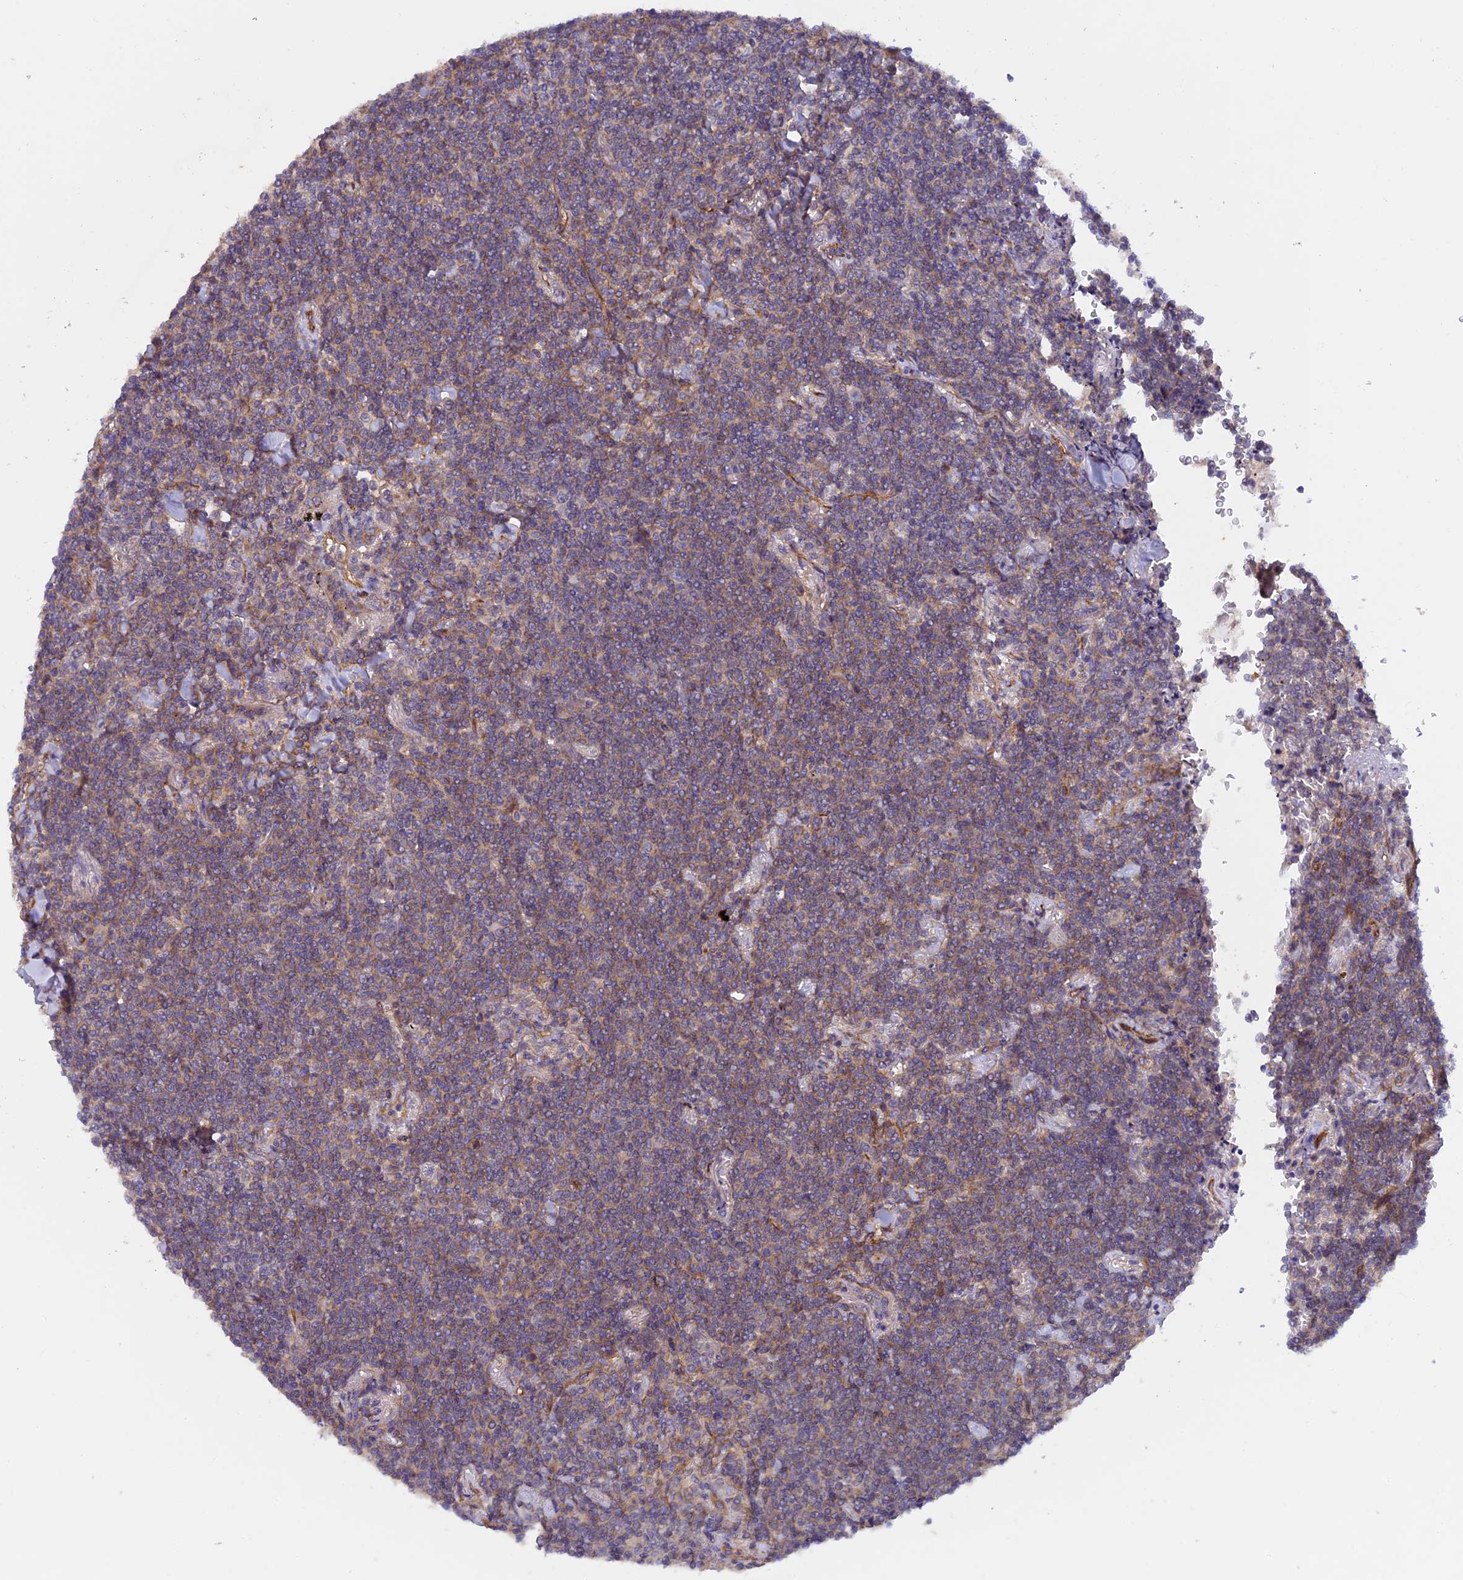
{"staining": {"intensity": "weak", "quantity": "25%-75%", "location": "cytoplasmic/membranous"}, "tissue": "lymphoma", "cell_type": "Tumor cells", "image_type": "cancer", "snomed": [{"axis": "morphology", "description": "Malignant lymphoma, non-Hodgkin's type, Low grade"}, {"axis": "topography", "description": "Lung"}], "caption": "This photomicrograph exhibits low-grade malignant lymphoma, non-Hodgkin's type stained with IHC to label a protein in brown. The cytoplasmic/membranous of tumor cells show weak positivity for the protein. Nuclei are counter-stained blue.", "gene": "ADAMTS15", "patient": {"sex": "female", "age": 71}}